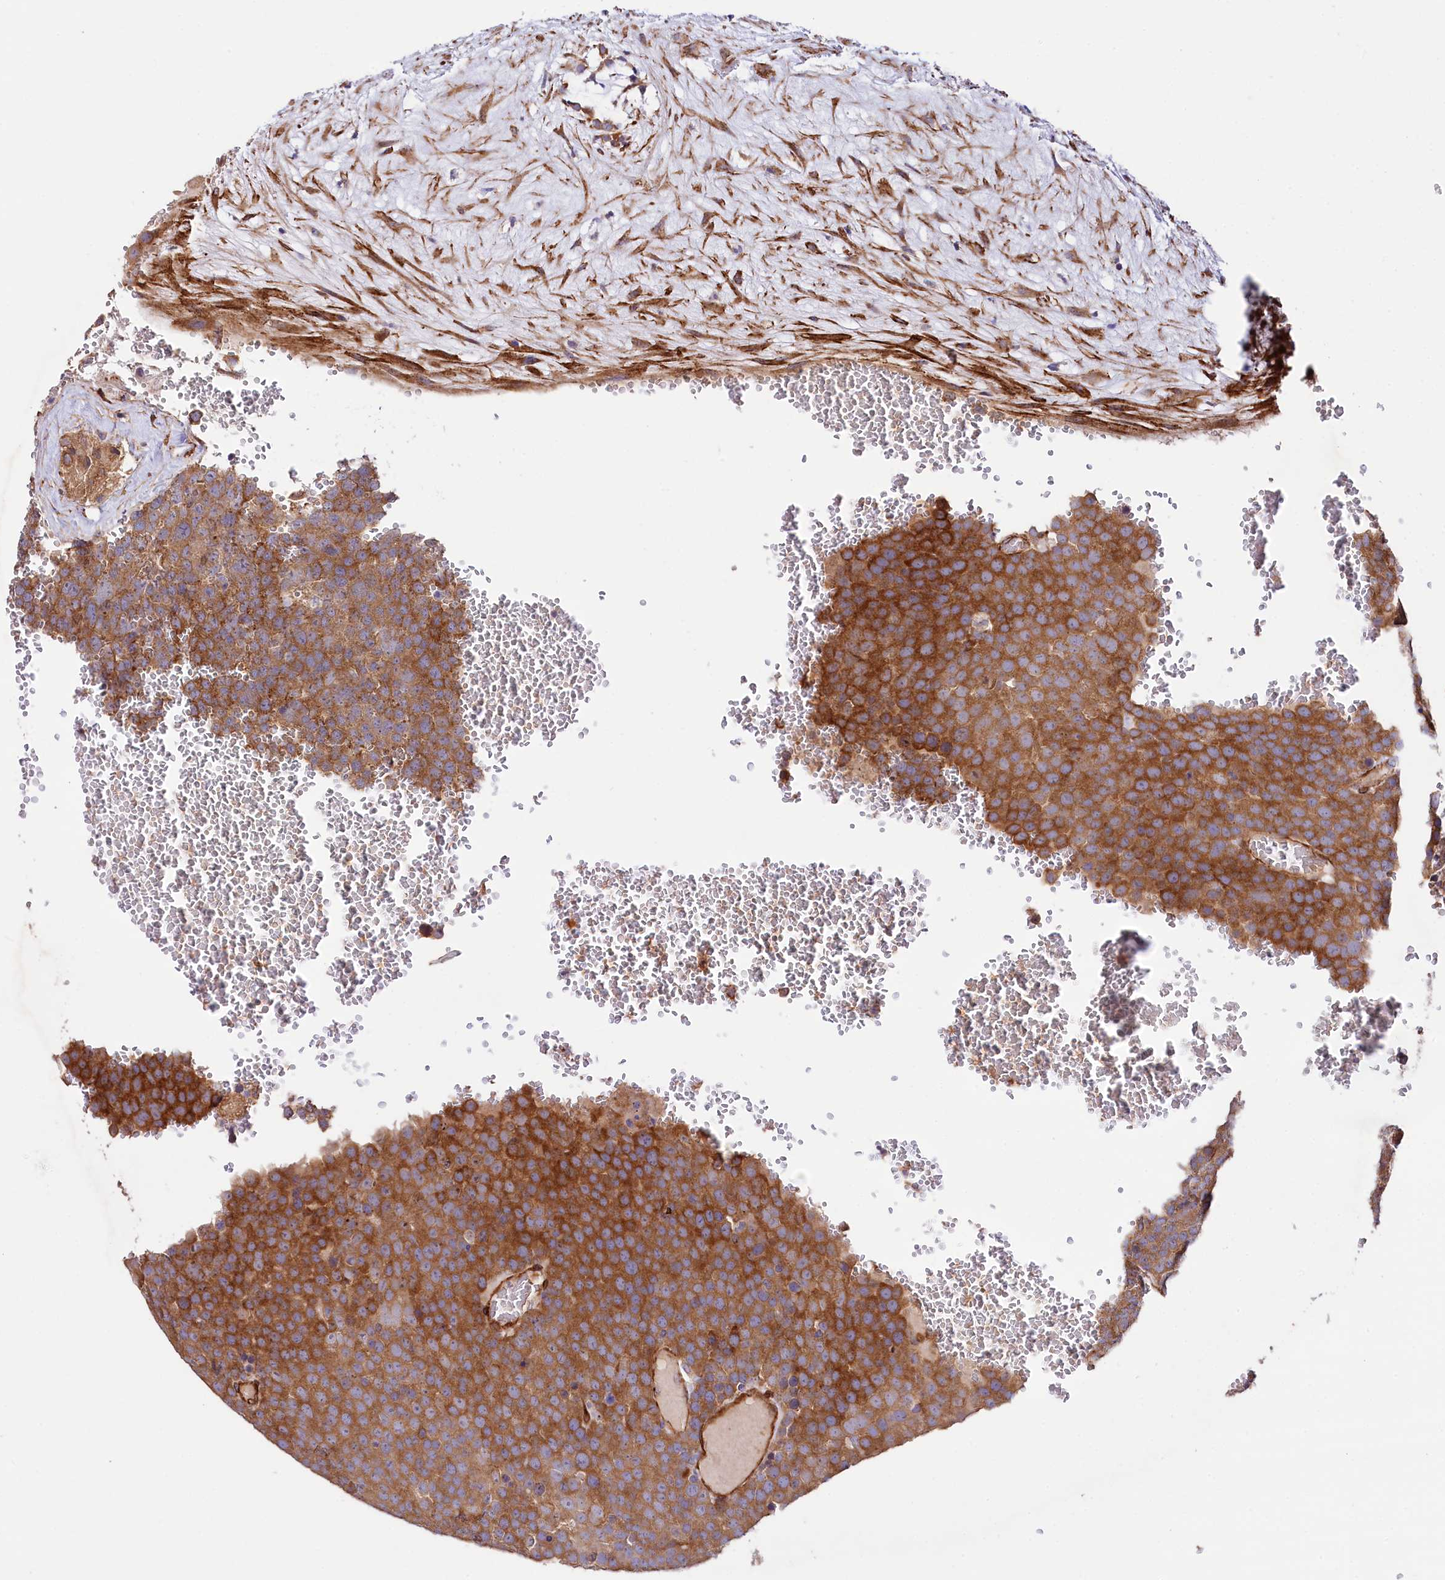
{"staining": {"intensity": "strong", "quantity": ">75%", "location": "cytoplasmic/membranous"}, "tissue": "testis cancer", "cell_type": "Tumor cells", "image_type": "cancer", "snomed": [{"axis": "morphology", "description": "Seminoma, NOS"}, {"axis": "topography", "description": "Testis"}], "caption": "A histopathology image showing strong cytoplasmic/membranous staining in about >75% of tumor cells in testis cancer (seminoma), as visualized by brown immunohistochemical staining.", "gene": "SPATS2", "patient": {"sex": "male", "age": 71}}